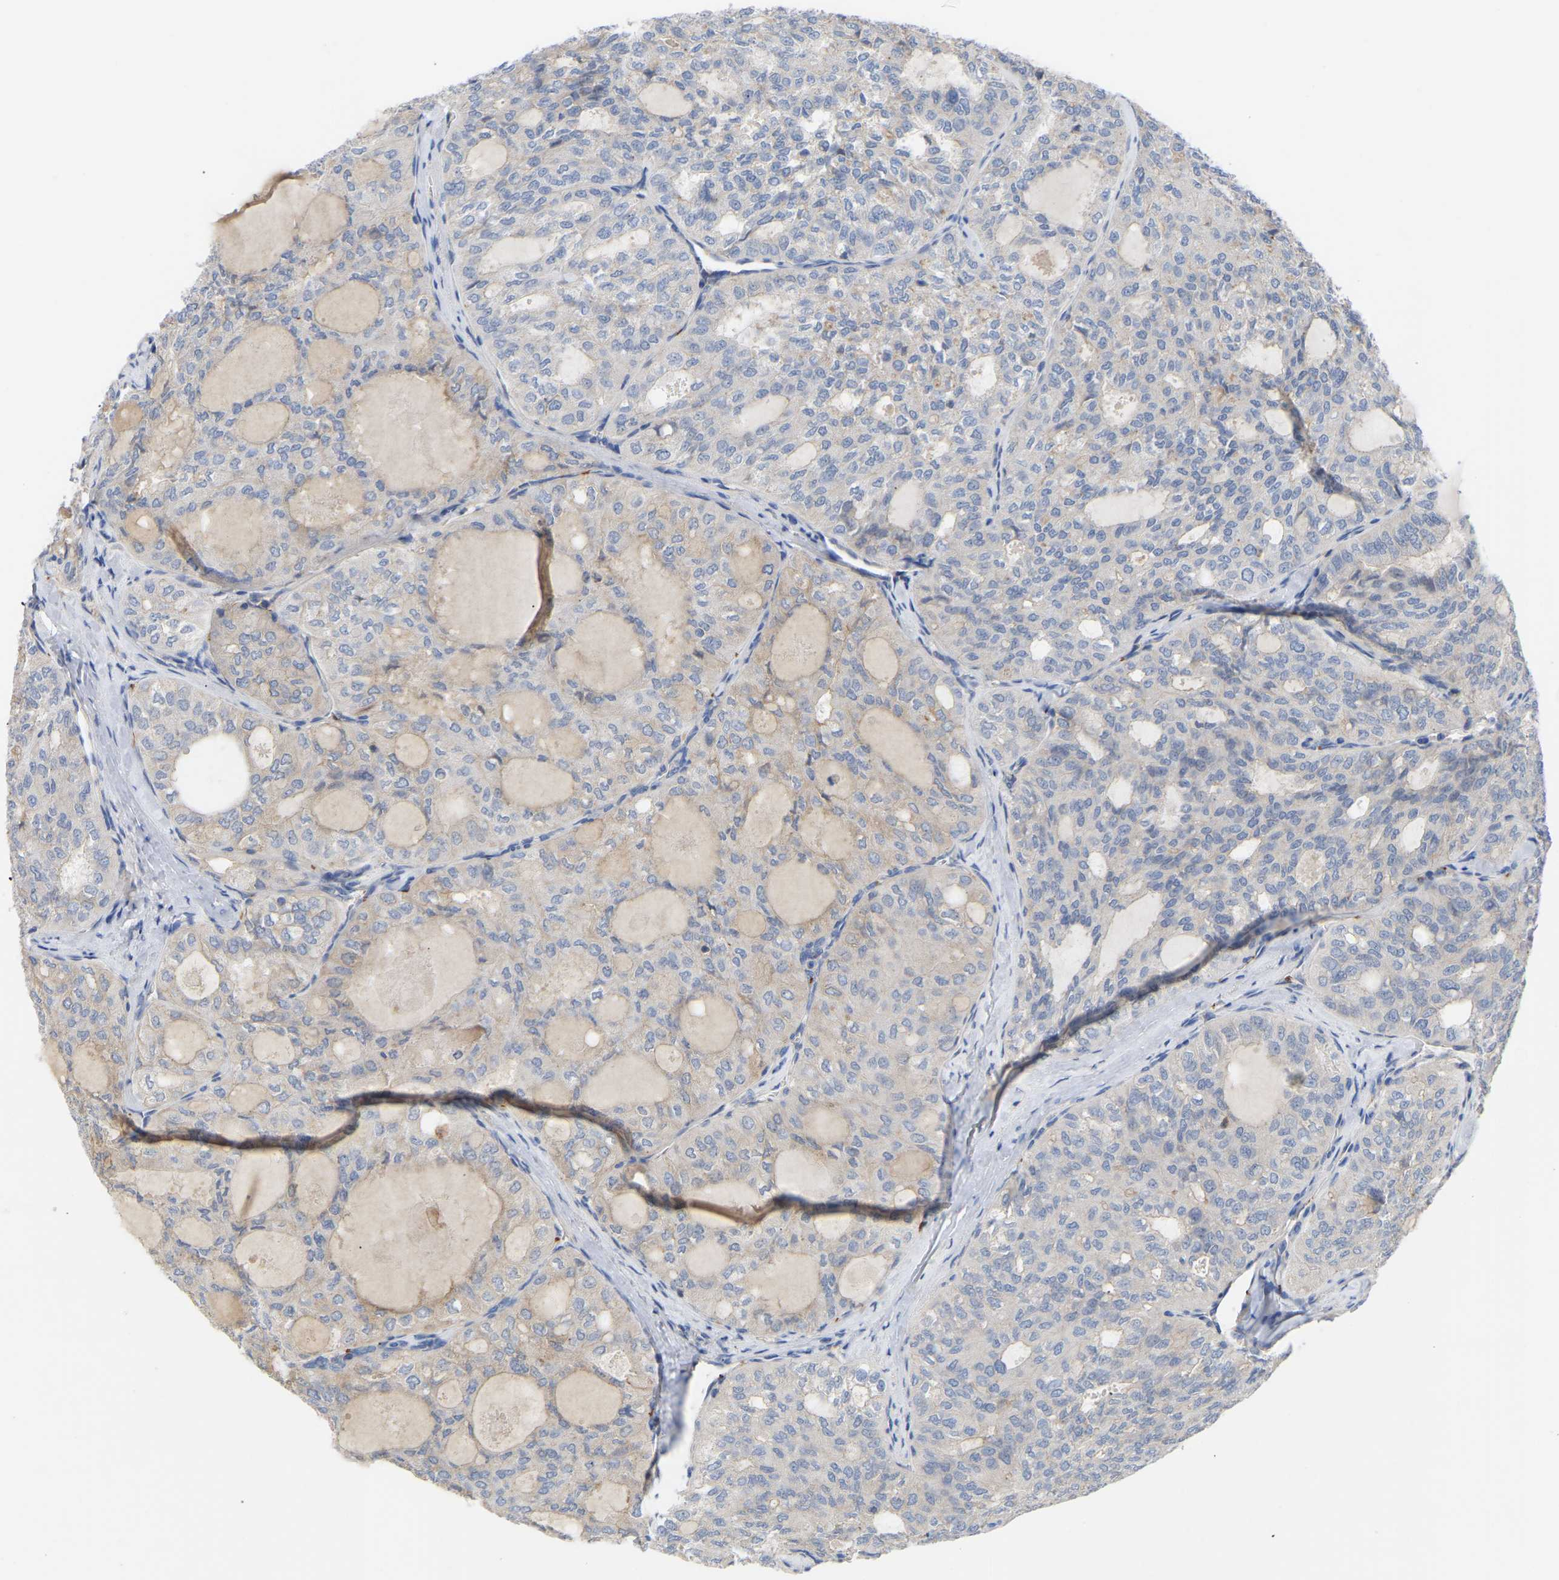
{"staining": {"intensity": "negative", "quantity": "none", "location": "none"}, "tissue": "thyroid cancer", "cell_type": "Tumor cells", "image_type": "cancer", "snomed": [{"axis": "morphology", "description": "Follicular adenoma carcinoma, NOS"}, {"axis": "topography", "description": "Thyroid gland"}], "caption": "The IHC image has no significant staining in tumor cells of thyroid cancer (follicular adenoma carcinoma) tissue.", "gene": "ZNF449", "patient": {"sex": "male", "age": 75}}